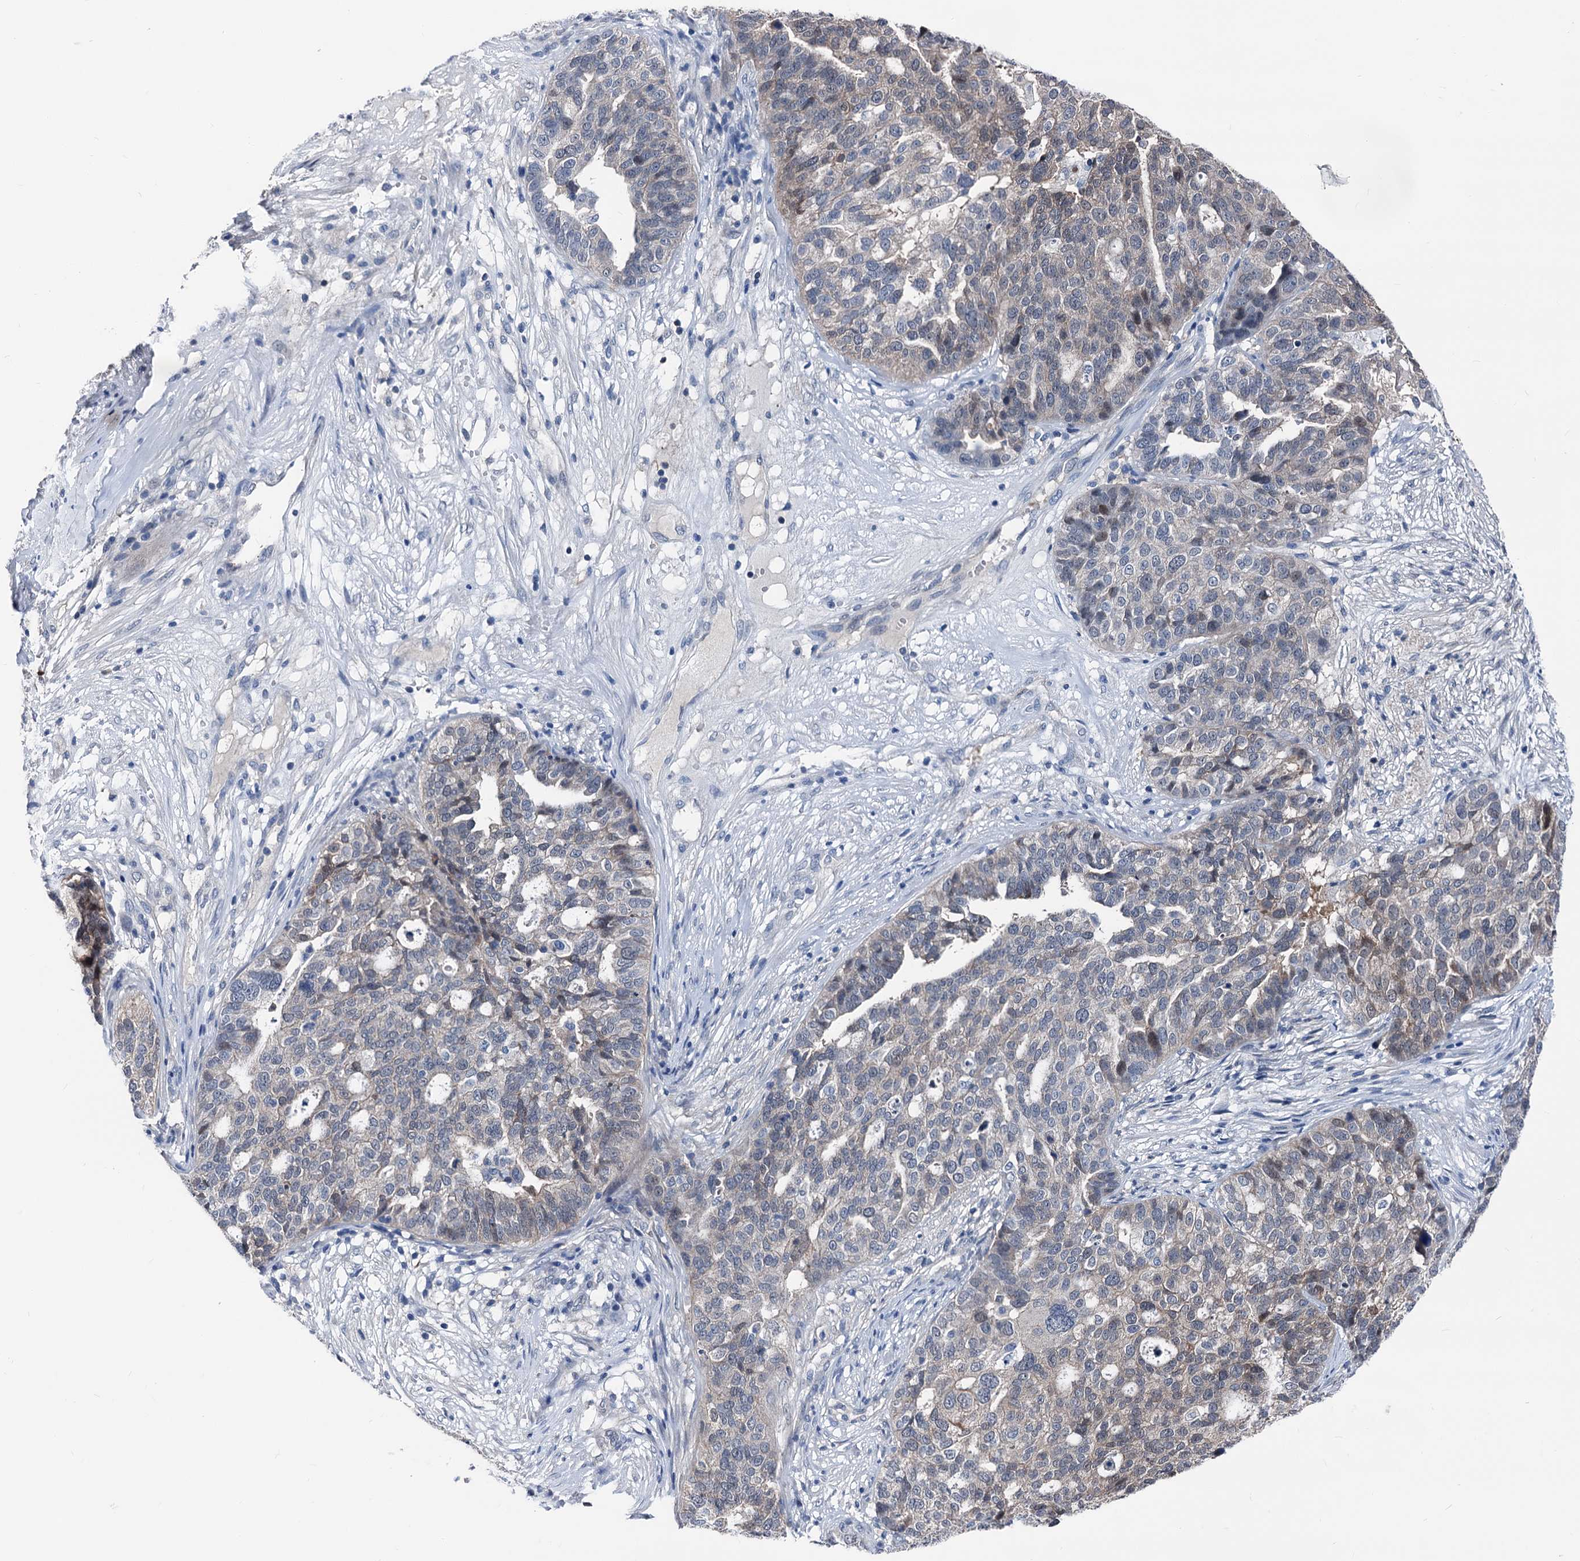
{"staining": {"intensity": "weak", "quantity": "<25%", "location": "cytoplasmic/membranous,nuclear"}, "tissue": "ovarian cancer", "cell_type": "Tumor cells", "image_type": "cancer", "snomed": [{"axis": "morphology", "description": "Cystadenocarcinoma, serous, NOS"}, {"axis": "topography", "description": "Ovary"}], "caption": "Tumor cells show no significant protein expression in ovarian serous cystadenocarcinoma.", "gene": "GLO1", "patient": {"sex": "female", "age": 59}}